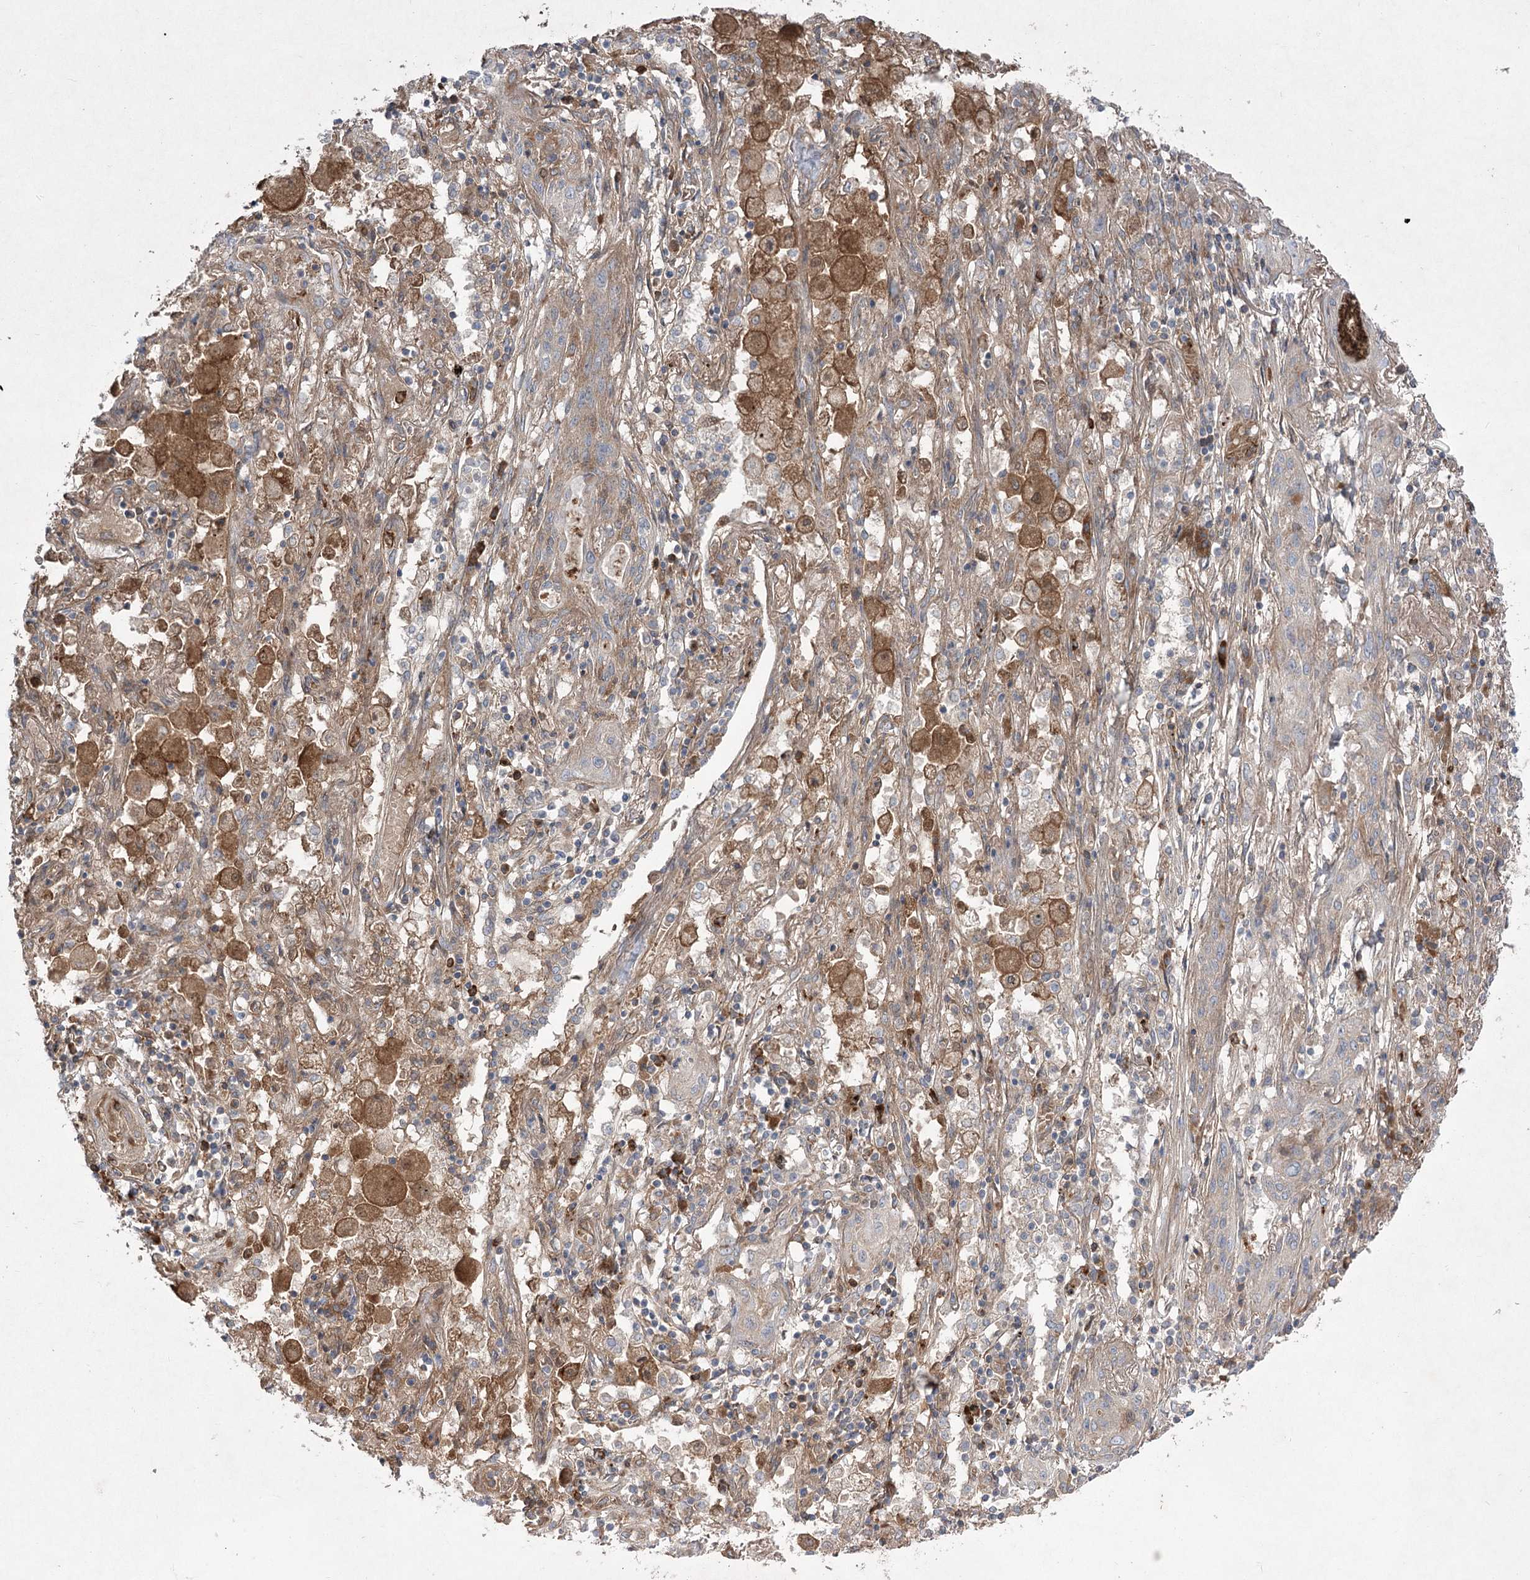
{"staining": {"intensity": "weak", "quantity": "25%-75%", "location": "cytoplasmic/membranous"}, "tissue": "lung cancer", "cell_type": "Tumor cells", "image_type": "cancer", "snomed": [{"axis": "morphology", "description": "Squamous cell carcinoma, NOS"}, {"axis": "topography", "description": "Lung"}], "caption": "Immunohistochemical staining of human lung cancer shows low levels of weak cytoplasmic/membranous positivity in approximately 25%-75% of tumor cells.", "gene": "PLEKHA5", "patient": {"sex": "female", "age": 47}}